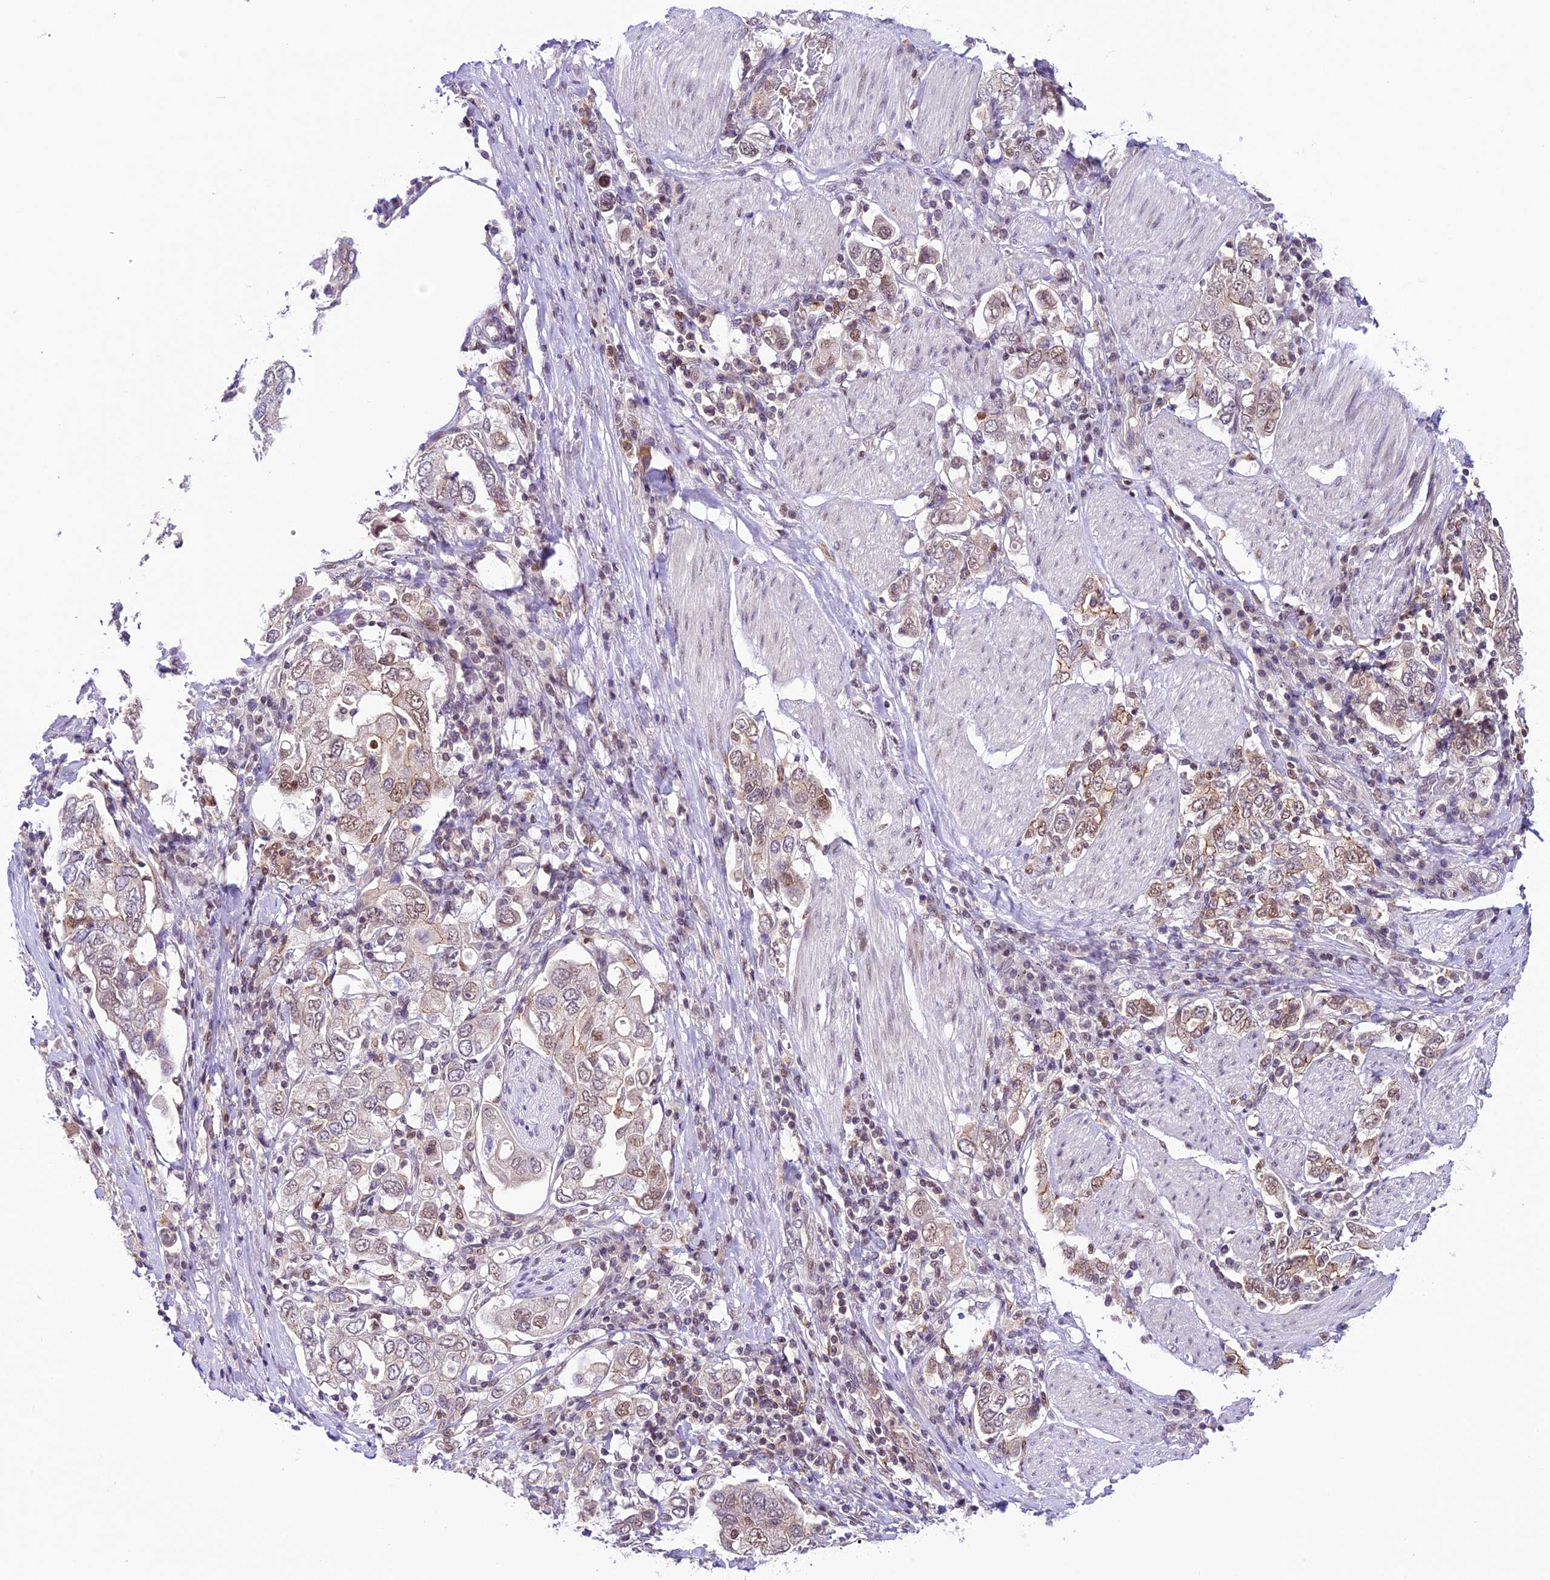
{"staining": {"intensity": "weak", "quantity": "25%-75%", "location": "nuclear"}, "tissue": "stomach cancer", "cell_type": "Tumor cells", "image_type": "cancer", "snomed": [{"axis": "morphology", "description": "Adenocarcinoma, NOS"}, {"axis": "topography", "description": "Stomach, upper"}], "caption": "Brown immunohistochemical staining in stomach cancer demonstrates weak nuclear positivity in approximately 25%-75% of tumor cells.", "gene": "SHKBP1", "patient": {"sex": "male", "age": 62}}